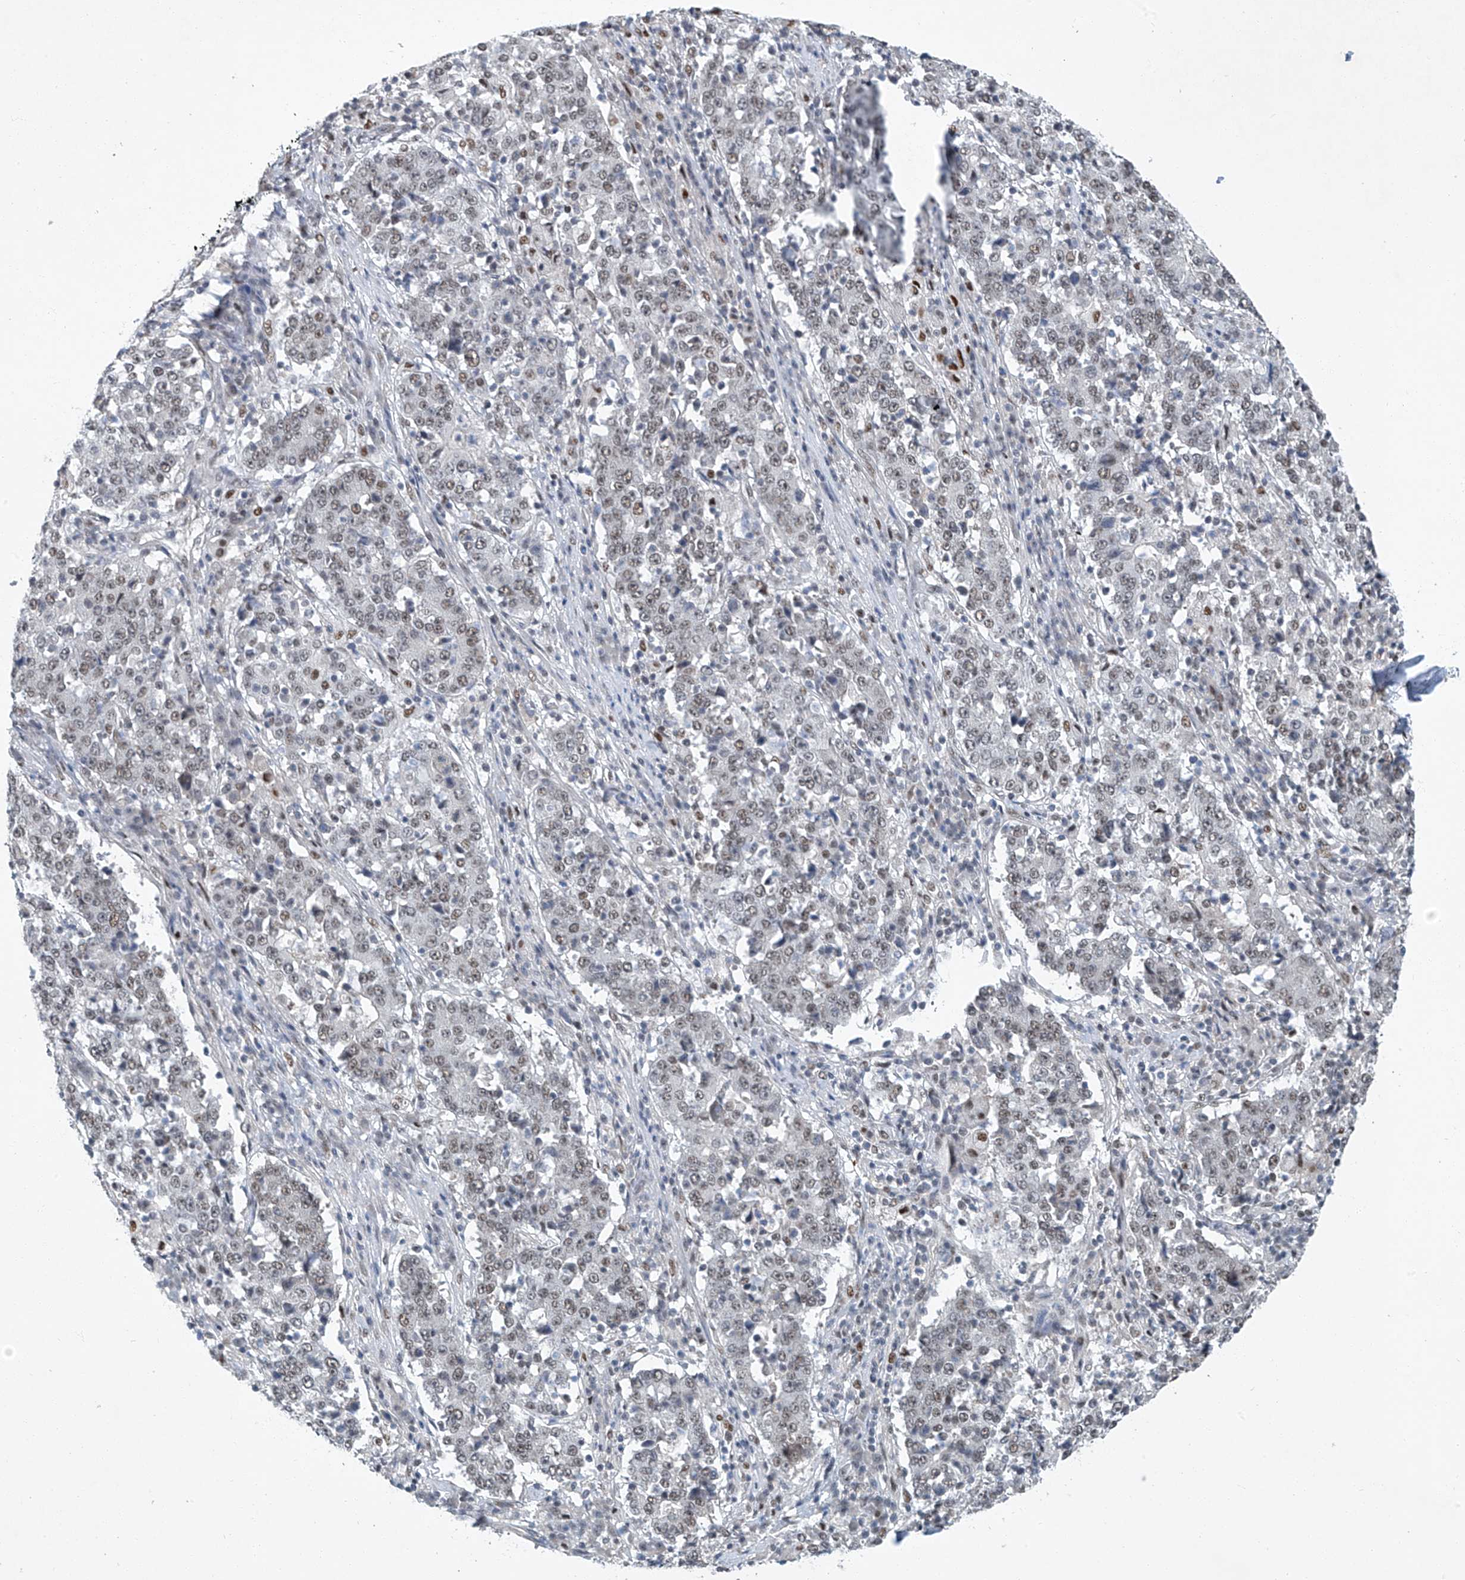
{"staining": {"intensity": "weak", "quantity": ">75%", "location": "nuclear"}, "tissue": "stomach cancer", "cell_type": "Tumor cells", "image_type": "cancer", "snomed": [{"axis": "morphology", "description": "Adenocarcinoma, NOS"}, {"axis": "topography", "description": "Stomach"}], "caption": "Adenocarcinoma (stomach) stained with IHC exhibits weak nuclear positivity in approximately >75% of tumor cells. (DAB (3,3'-diaminobenzidine) IHC, brown staining for protein, blue staining for nuclei).", "gene": "TAF8", "patient": {"sex": "male", "age": 59}}